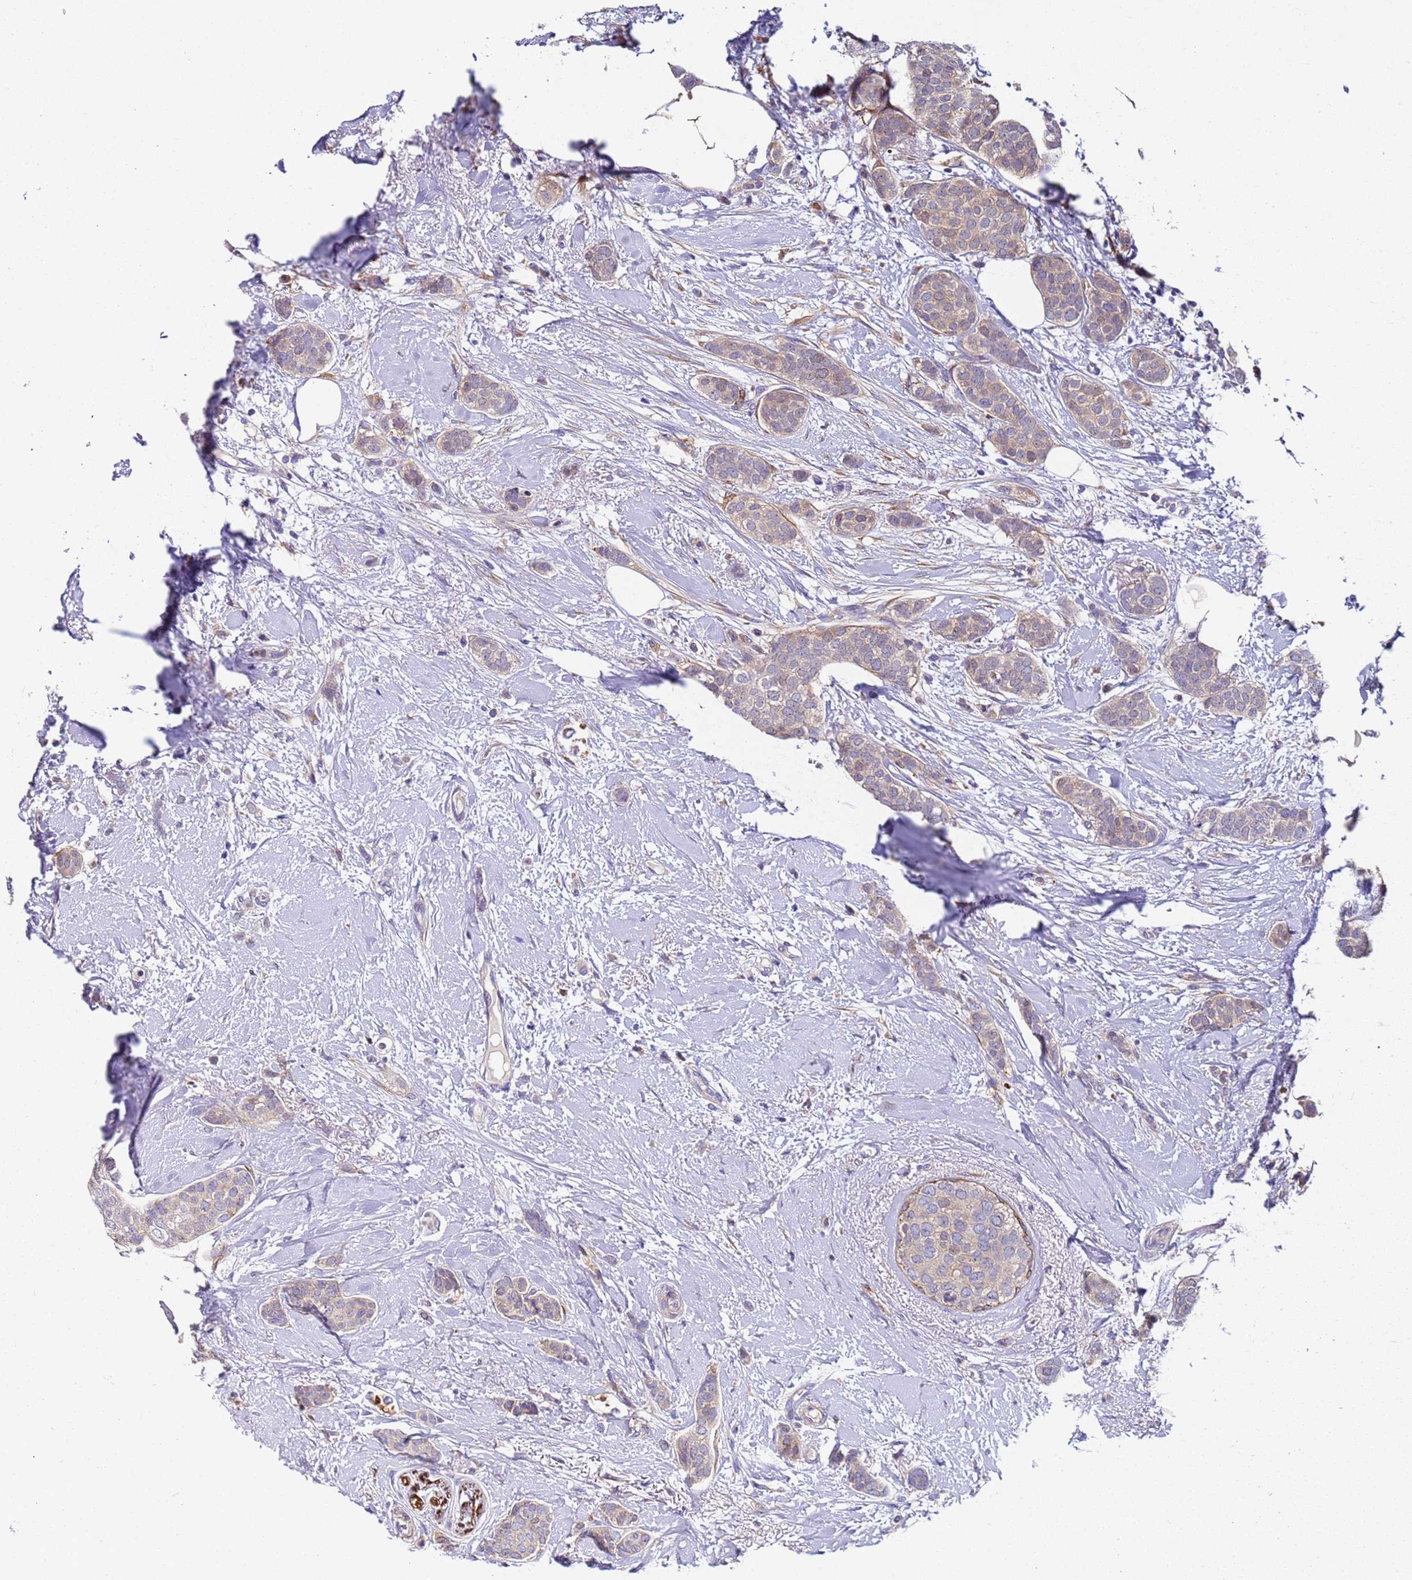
{"staining": {"intensity": "weak", "quantity": "<25%", "location": "cytoplasmic/membranous"}, "tissue": "breast cancer", "cell_type": "Tumor cells", "image_type": "cancer", "snomed": [{"axis": "morphology", "description": "Duct carcinoma"}, {"axis": "topography", "description": "Breast"}], "caption": "Immunohistochemistry (IHC) of breast invasive ductal carcinoma displays no positivity in tumor cells. The staining was performed using DAB (3,3'-diaminobenzidine) to visualize the protein expression in brown, while the nuclei were stained in blue with hematoxylin (Magnification: 20x).", "gene": "PAQR7", "patient": {"sex": "female", "age": 72}}